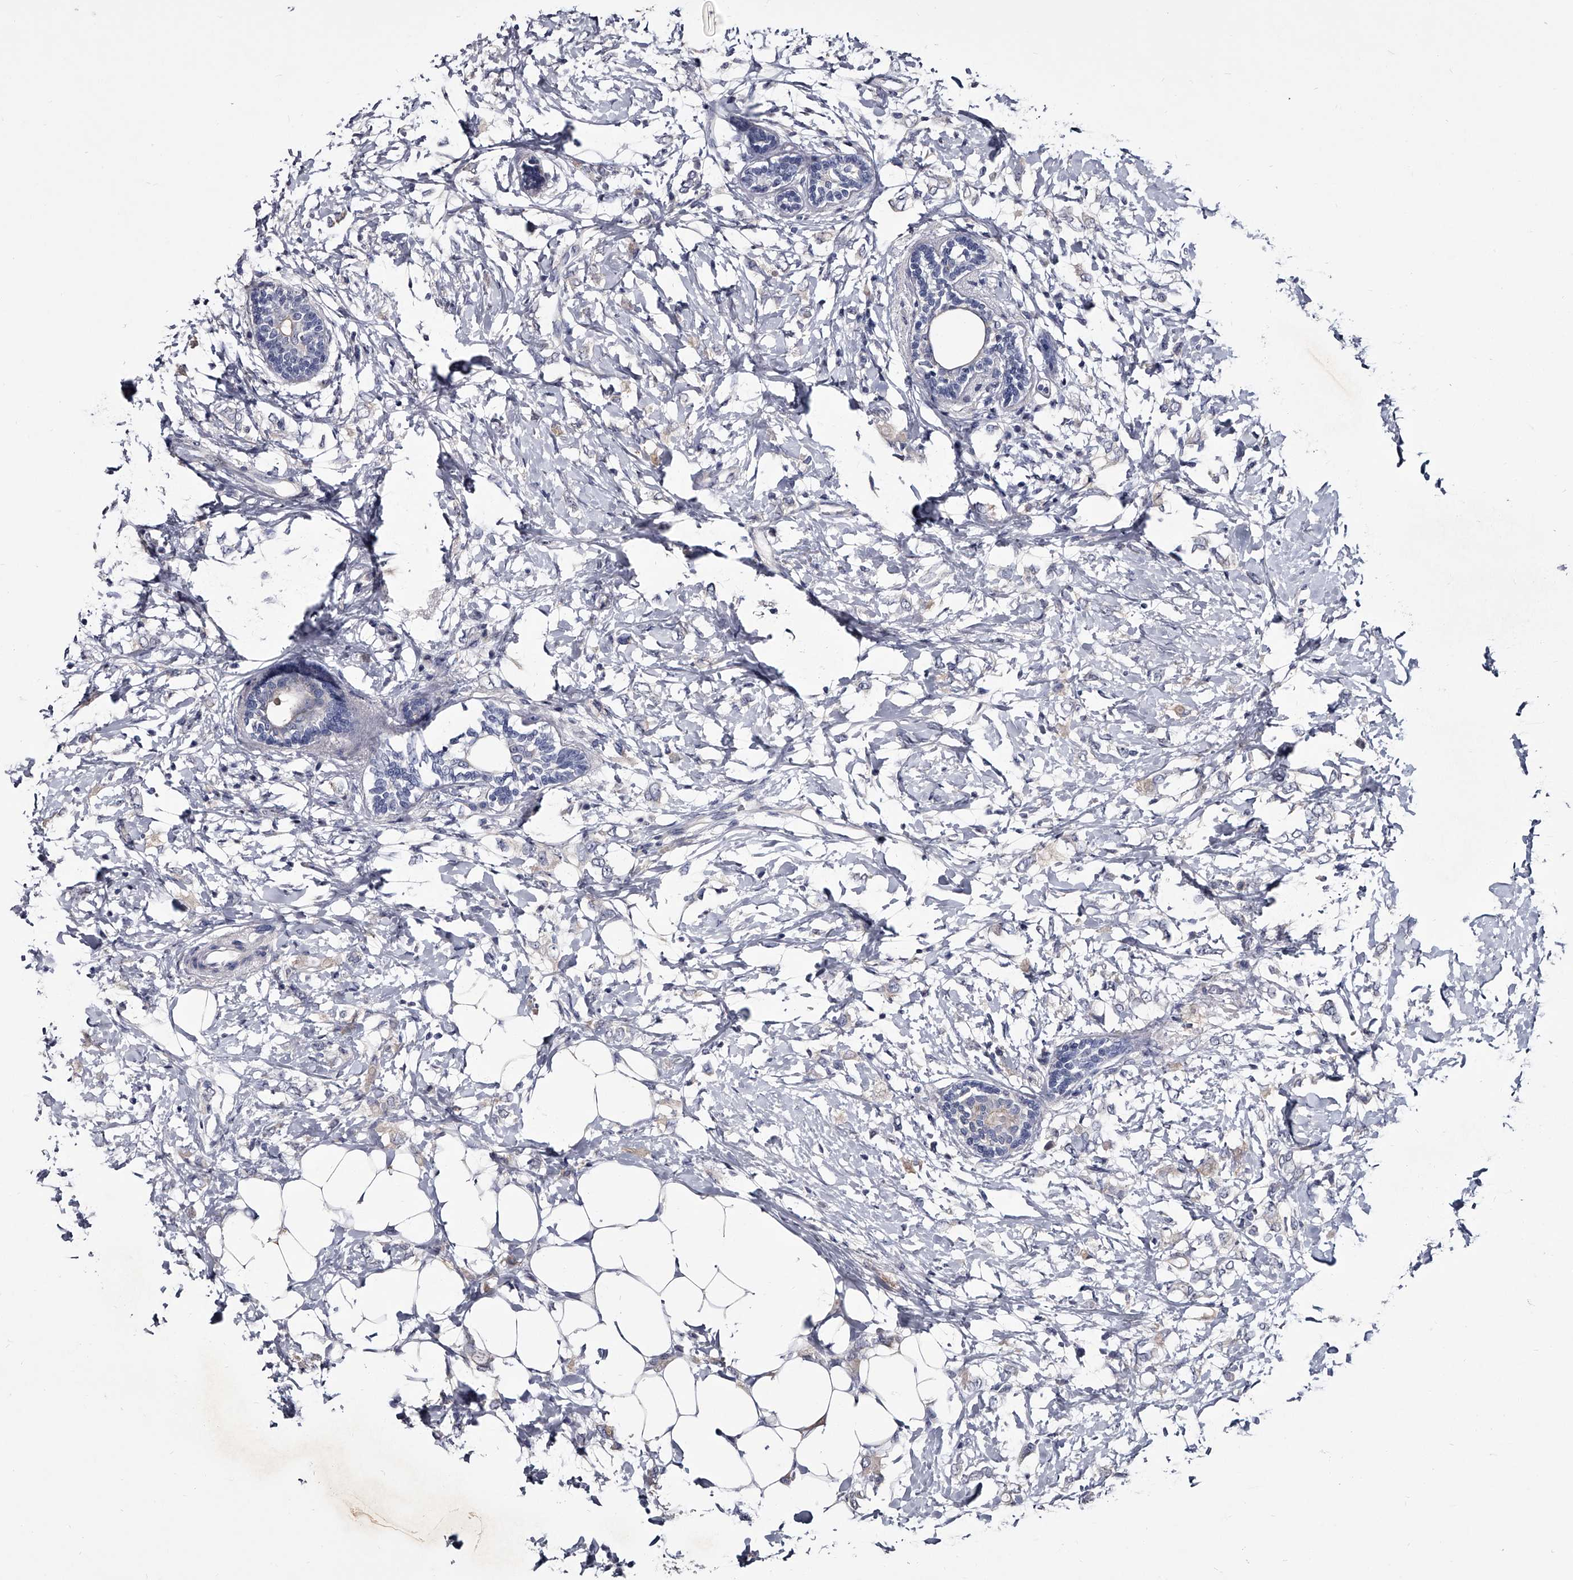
{"staining": {"intensity": "negative", "quantity": "none", "location": "none"}, "tissue": "breast cancer", "cell_type": "Tumor cells", "image_type": "cancer", "snomed": [{"axis": "morphology", "description": "Normal tissue, NOS"}, {"axis": "morphology", "description": "Lobular carcinoma"}, {"axis": "topography", "description": "Breast"}], "caption": "Immunohistochemistry (IHC) of human lobular carcinoma (breast) reveals no expression in tumor cells.", "gene": "GAPVD1", "patient": {"sex": "female", "age": 47}}